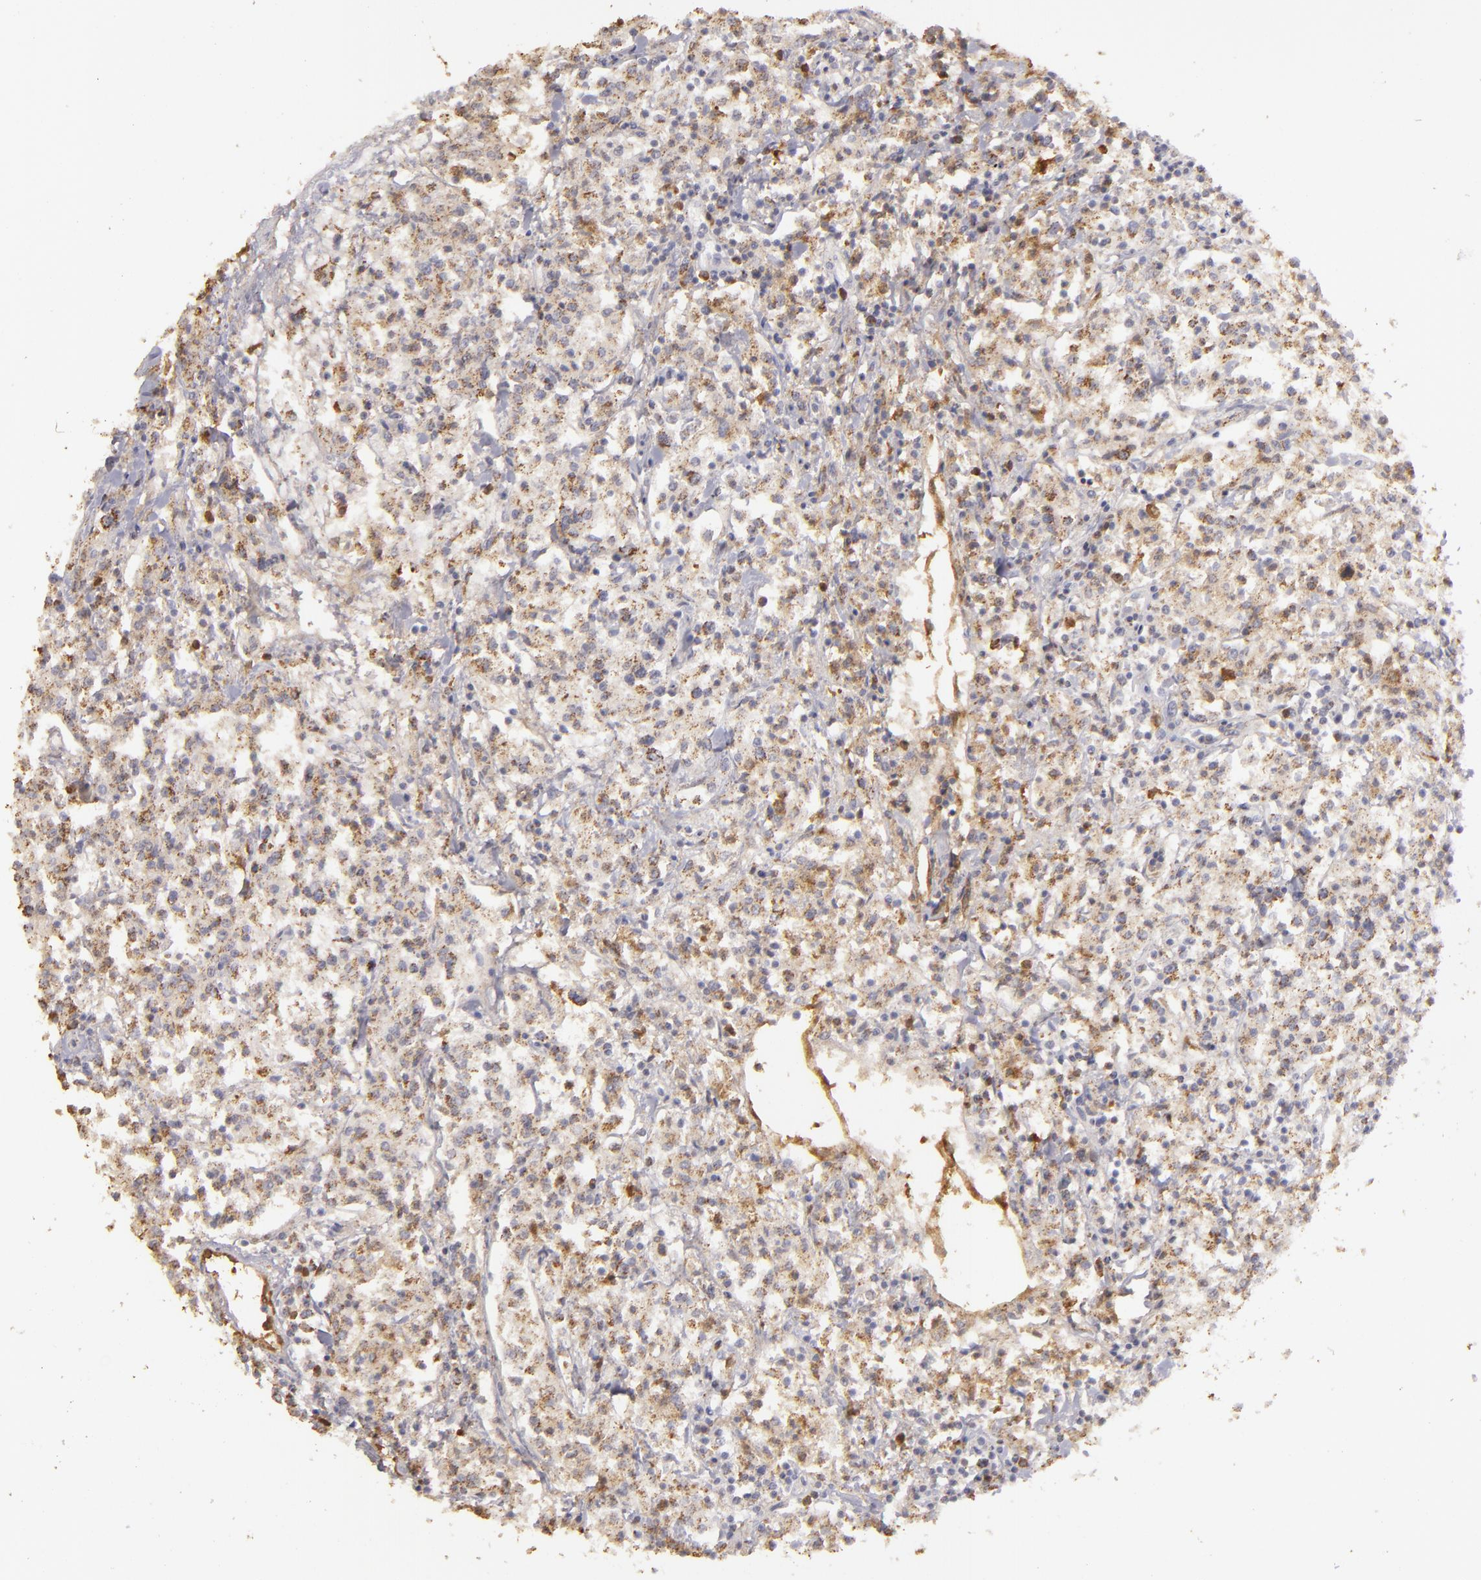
{"staining": {"intensity": "moderate", "quantity": "25%-75%", "location": "cytoplasmic/membranous"}, "tissue": "lymphoma", "cell_type": "Tumor cells", "image_type": "cancer", "snomed": [{"axis": "morphology", "description": "Malignant lymphoma, non-Hodgkin's type, Low grade"}, {"axis": "topography", "description": "Small intestine"}], "caption": "High-power microscopy captured an immunohistochemistry image of lymphoma, revealing moderate cytoplasmic/membranous positivity in about 25%-75% of tumor cells.", "gene": "CFB", "patient": {"sex": "female", "age": 59}}